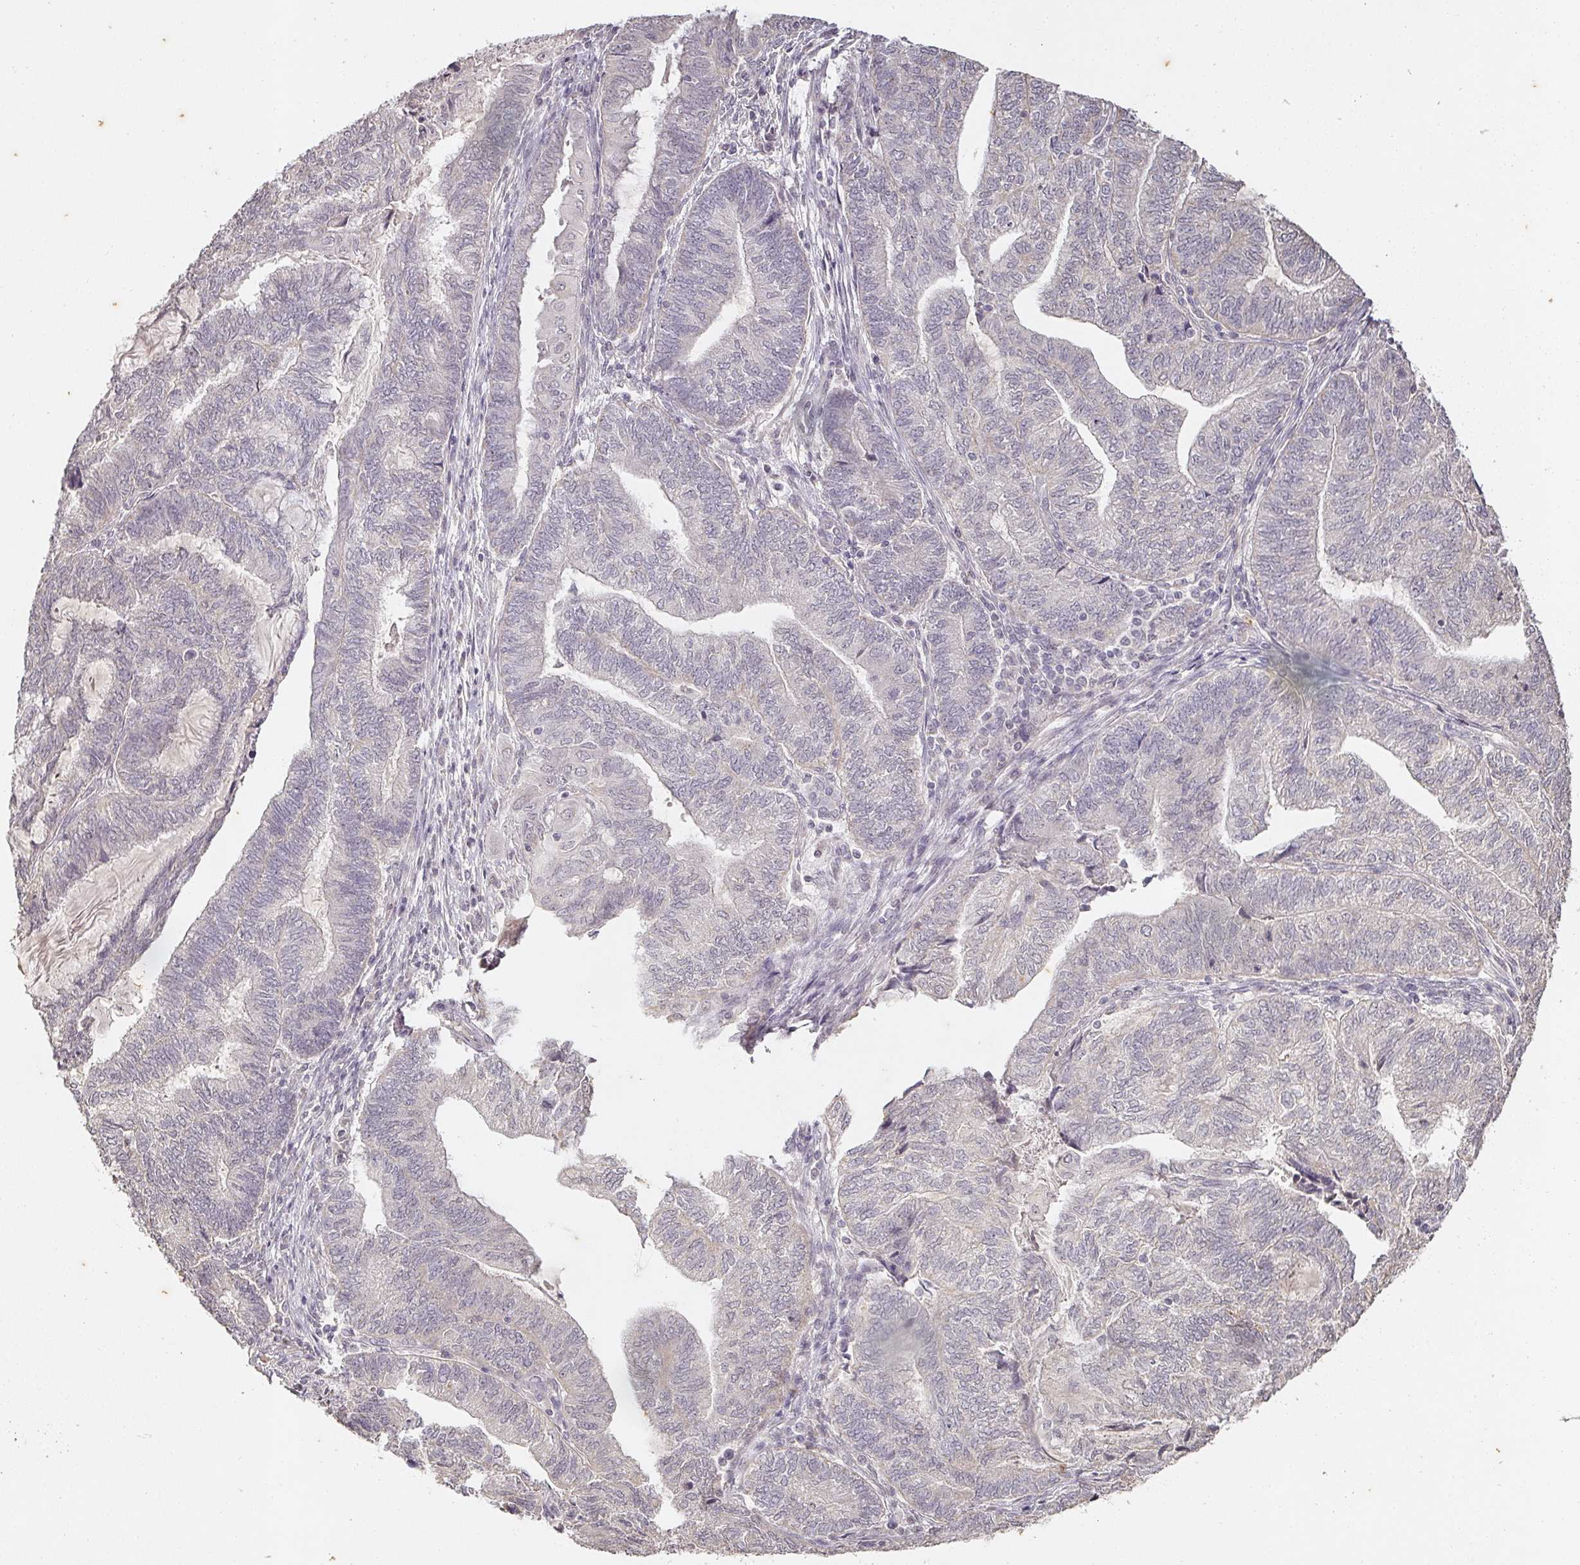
{"staining": {"intensity": "negative", "quantity": "none", "location": "none"}, "tissue": "endometrial cancer", "cell_type": "Tumor cells", "image_type": "cancer", "snomed": [{"axis": "morphology", "description": "Adenocarcinoma, NOS"}, {"axis": "topography", "description": "Uterus"}, {"axis": "topography", "description": "Endometrium"}], "caption": "Immunohistochemical staining of human endometrial adenocarcinoma displays no significant positivity in tumor cells.", "gene": "CAPN5", "patient": {"sex": "female", "age": 70}}